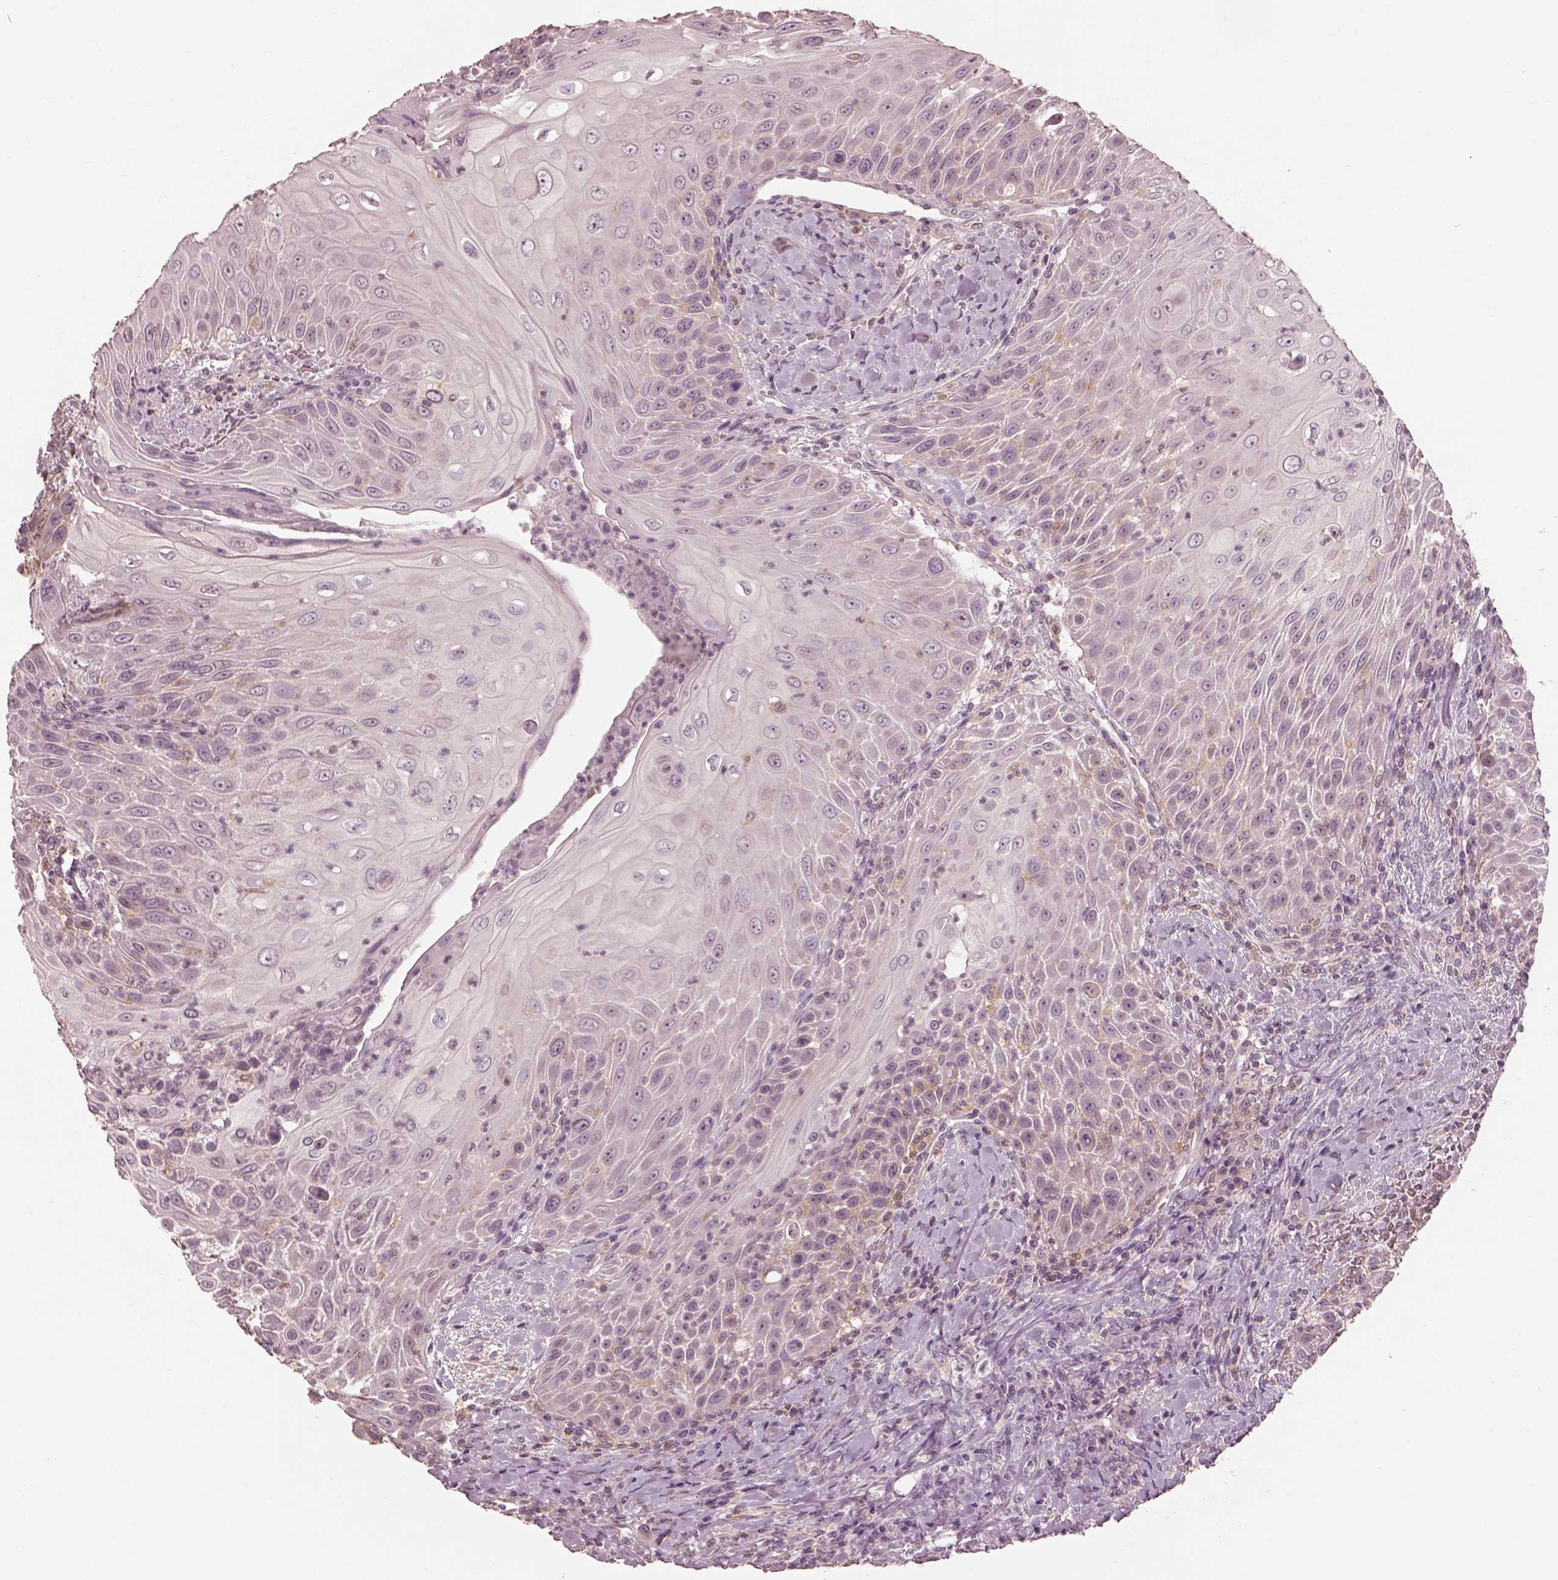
{"staining": {"intensity": "weak", "quantity": "<25%", "location": "cytoplasmic/membranous"}, "tissue": "head and neck cancer", "cell_type": "Tumor cells", "image_type": "cancer", "snomed": [{"axis": "morphology", "description": "Squamous cell carcinoma, NOS"}, {"axis": "topography", "description": "Head-Neck"}], "caption": "IHC micrograph of head and neck cancer stained for a protein (brown), which shows no staining in tumor cells.", "gene": "PRKACG", "patient": {"sex": "male", "age": 69}}